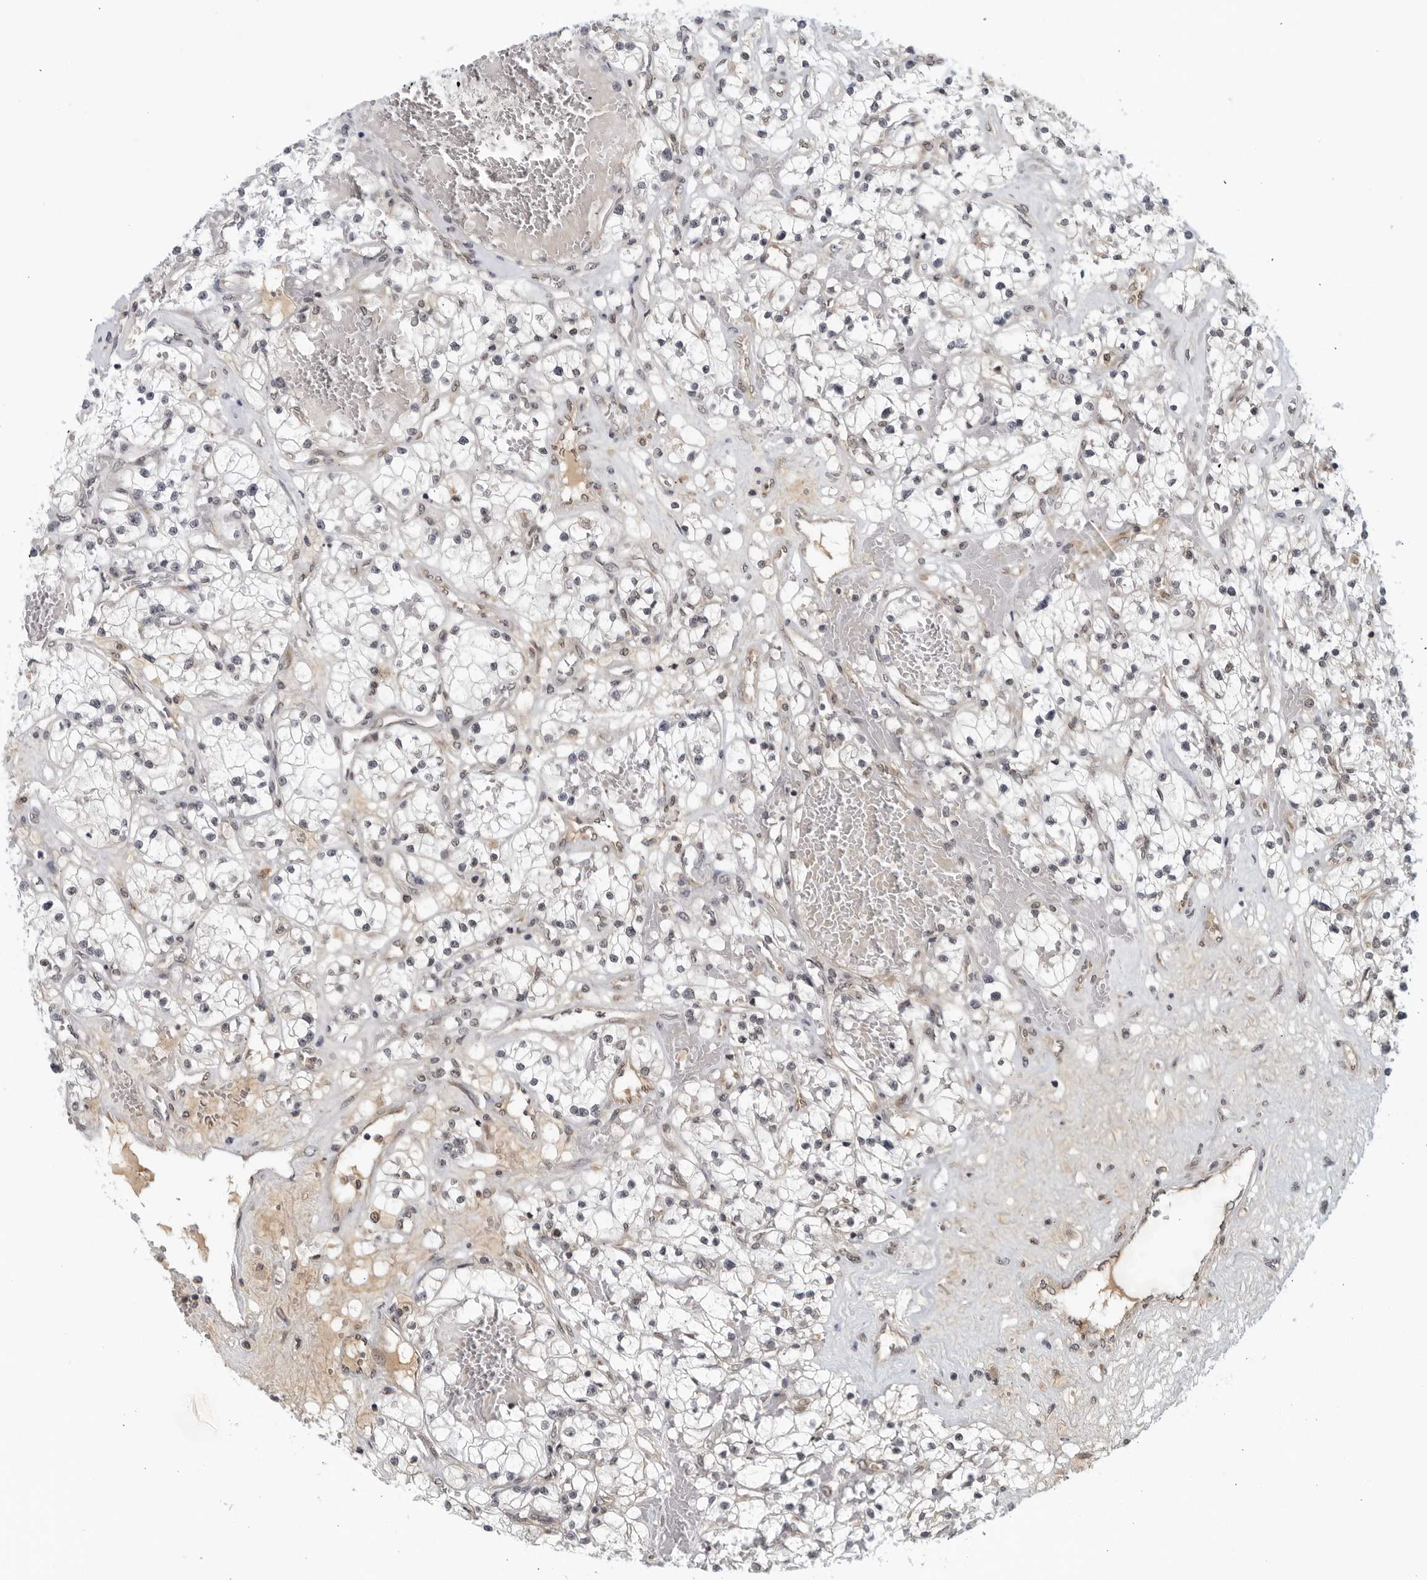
{"staining": {"intensity": "negative", "quantity": "none", "location": "none"}, "tissue": "renal cancer", "cell_type": "Tumor cells", "image_type": "cancer", "snomed": [{"axis": "morphology", "description": "Normal tissue, NOS"}, {"axis": "morphology", "description": "Adenocarcinoma, NOS"}, {"axis": "topography", "description": "Kidney"}], "caption": "Tumor cells show no significant protein staining in adenocarcinoma (renal).", "gene": "RC3H1", "patient": {"sex": "male", "age": 68}}